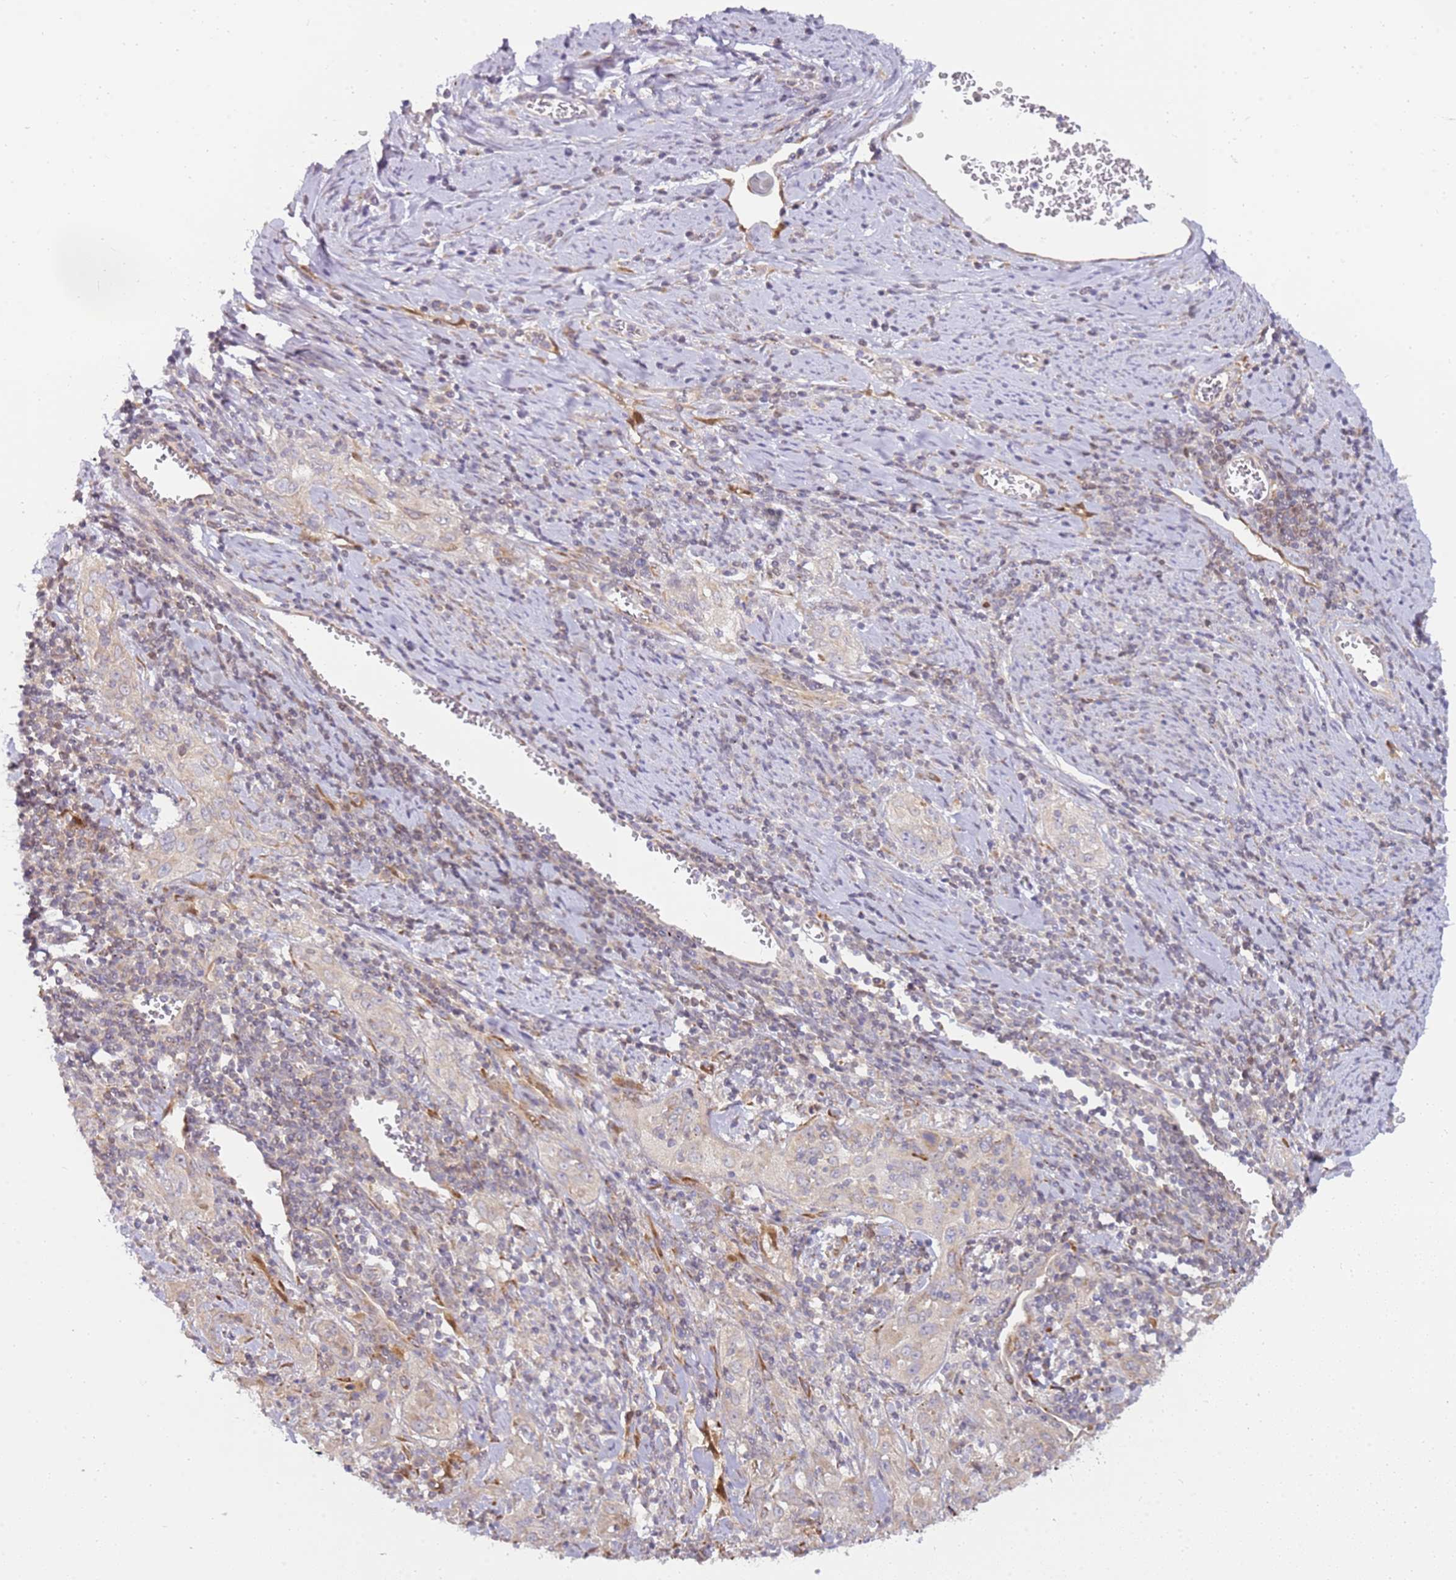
{"staining": {"intensity": "weak", "quantity": "<25%", "location": "cytoplasmic/membranous"}, "tissue": "cervical cancer", "cell_type": "Tumor cells", "image_type": "cancer", "snomed": [{"axis": "morphology", "description": "Squamous cell carcinoma, NOS"}, {"axis": "topography", "description": "Cervix"}], "caption": "A histopathology image of human cervical squamous cell carcinoma is negative for staining in tumor cells.", "gene": "GRAP", "patient": {"sex": "female", "age": 57}}